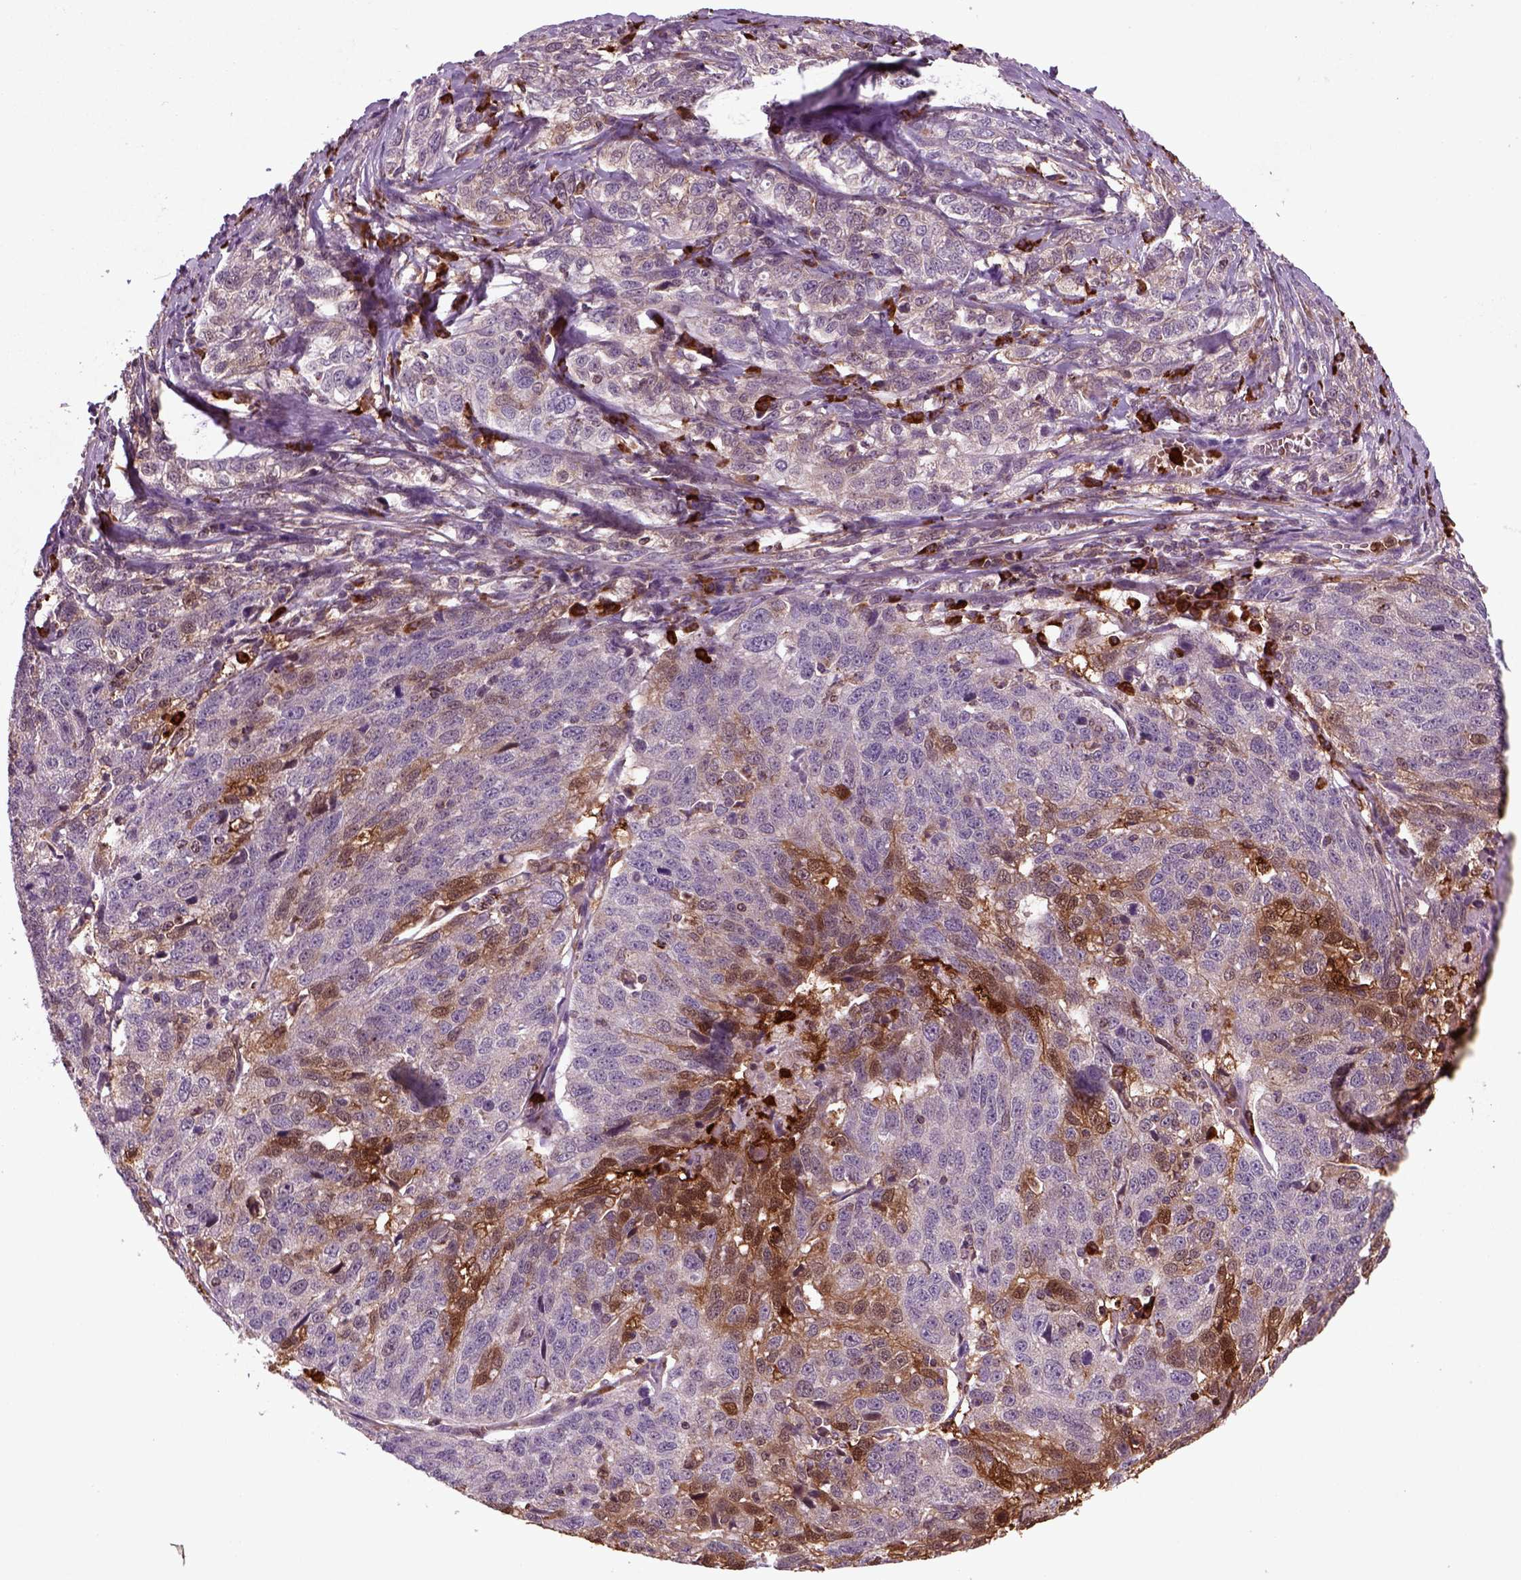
{"staining": {"intensity": "weak", "quantity": "<25%", "location": "cytoplasmic/membranous"}, "tissue": "ovarian cancer", "cell_type": "Tumor cells", "image_type": "cancer", "snomed": [{"axis": "morphology", "description": "Cystadenocarcinoma, serous, NOS"}, {"axis": "topography", "description": "Ovary"}], "caption": "Ovarian cancer (serous cystadenocarcinoma) stained for a protein using immunohistochemistry shows no expression tumor cells.", "gene": "NUDT16L1", "patient": {"sex": "female", "age": 71}}